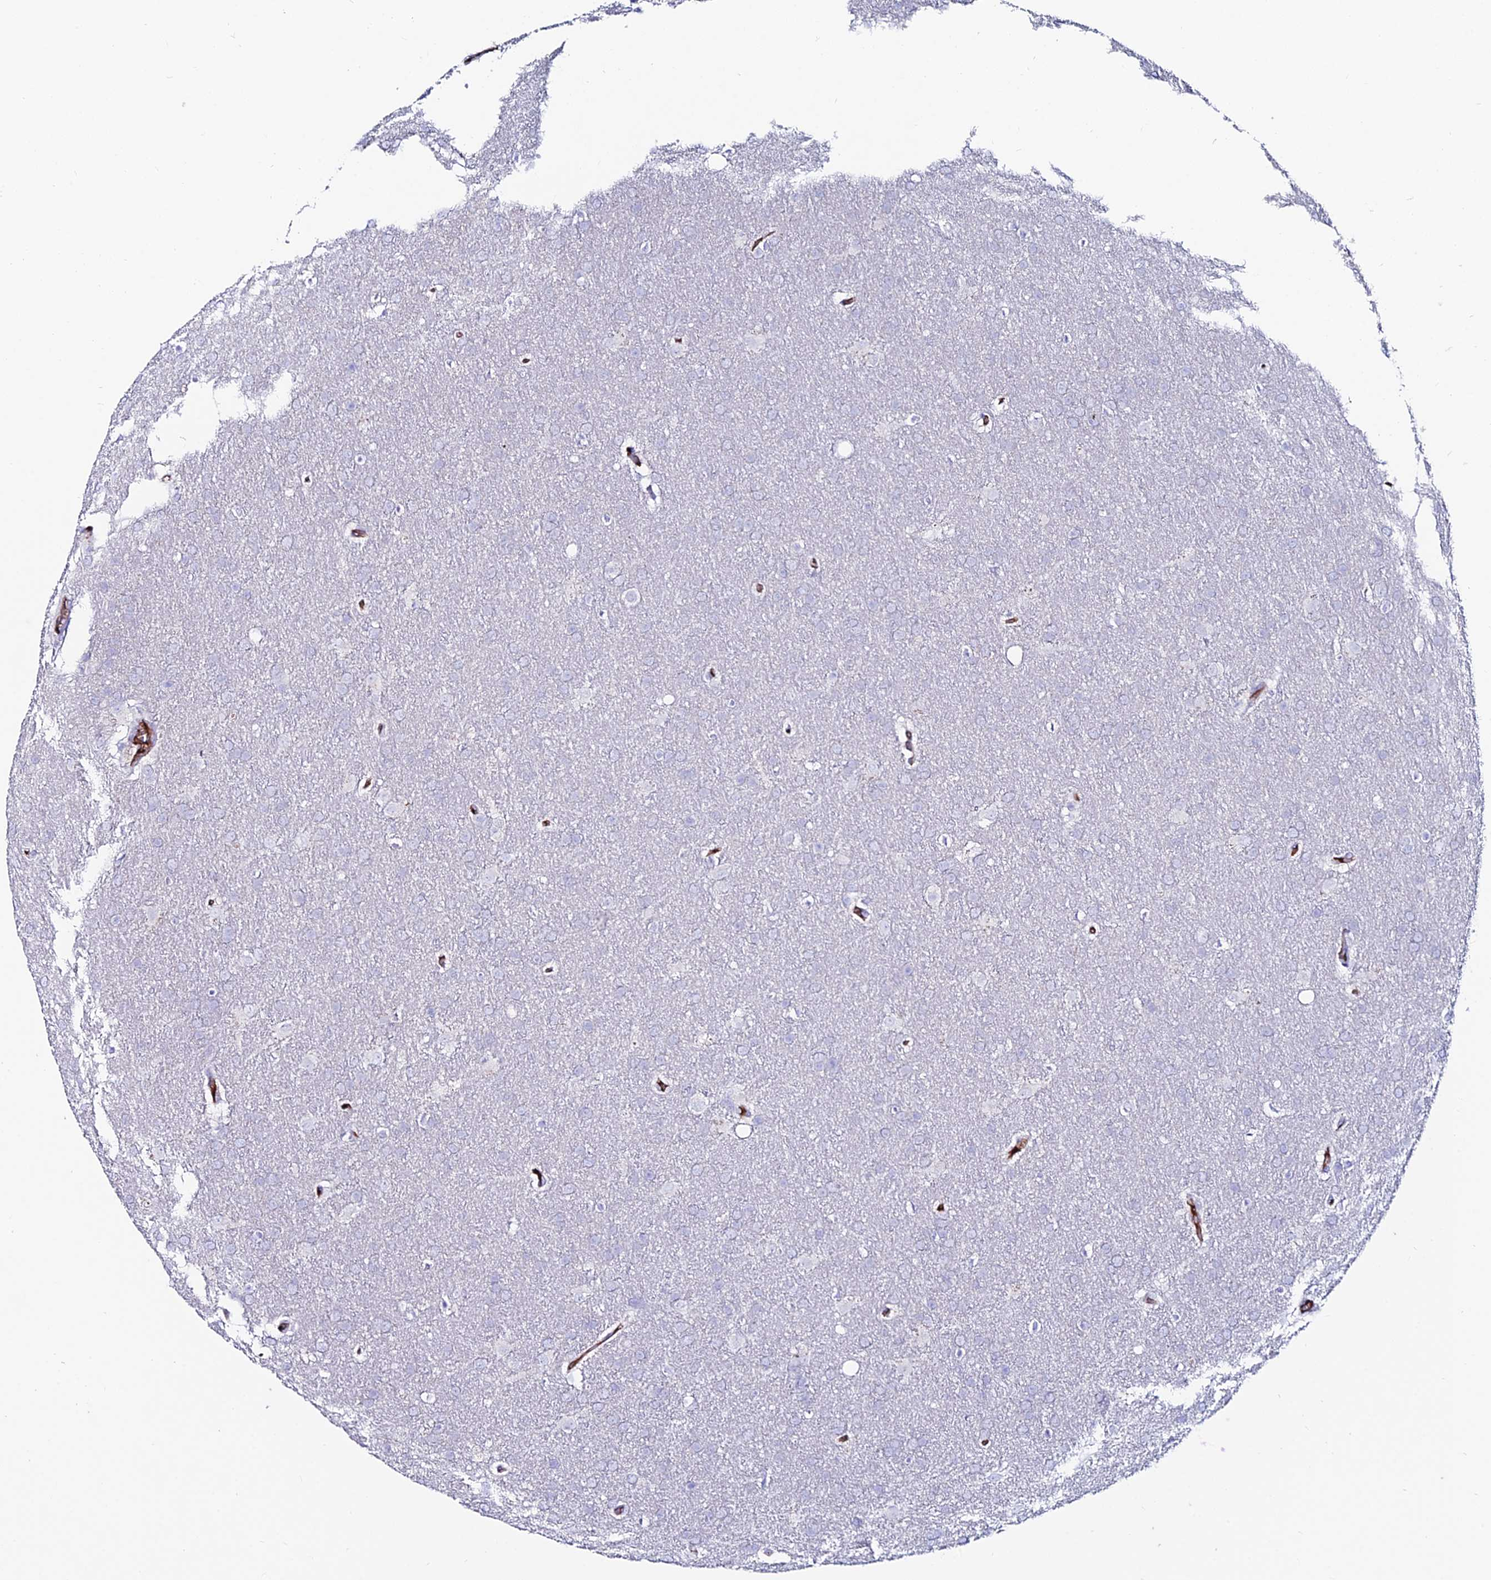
{"staining": {"intensity": "negative", "quantity": "none", "location": "none"}, "tissue": "glioma", "cell_type": "Tumor cells", "image_type": "cancer", "snomed": [{"axis": "morphology", "description": "Glioma, malignant, Low grade"}, {"axis": "topography", "description": "Brain"}], "caption": "Micrograph shows no significant protein expression in tumor cells of malignant low-grade glioma.", "gene": "SLC25A16", "patient": {"sex": "female", "age": 32}}